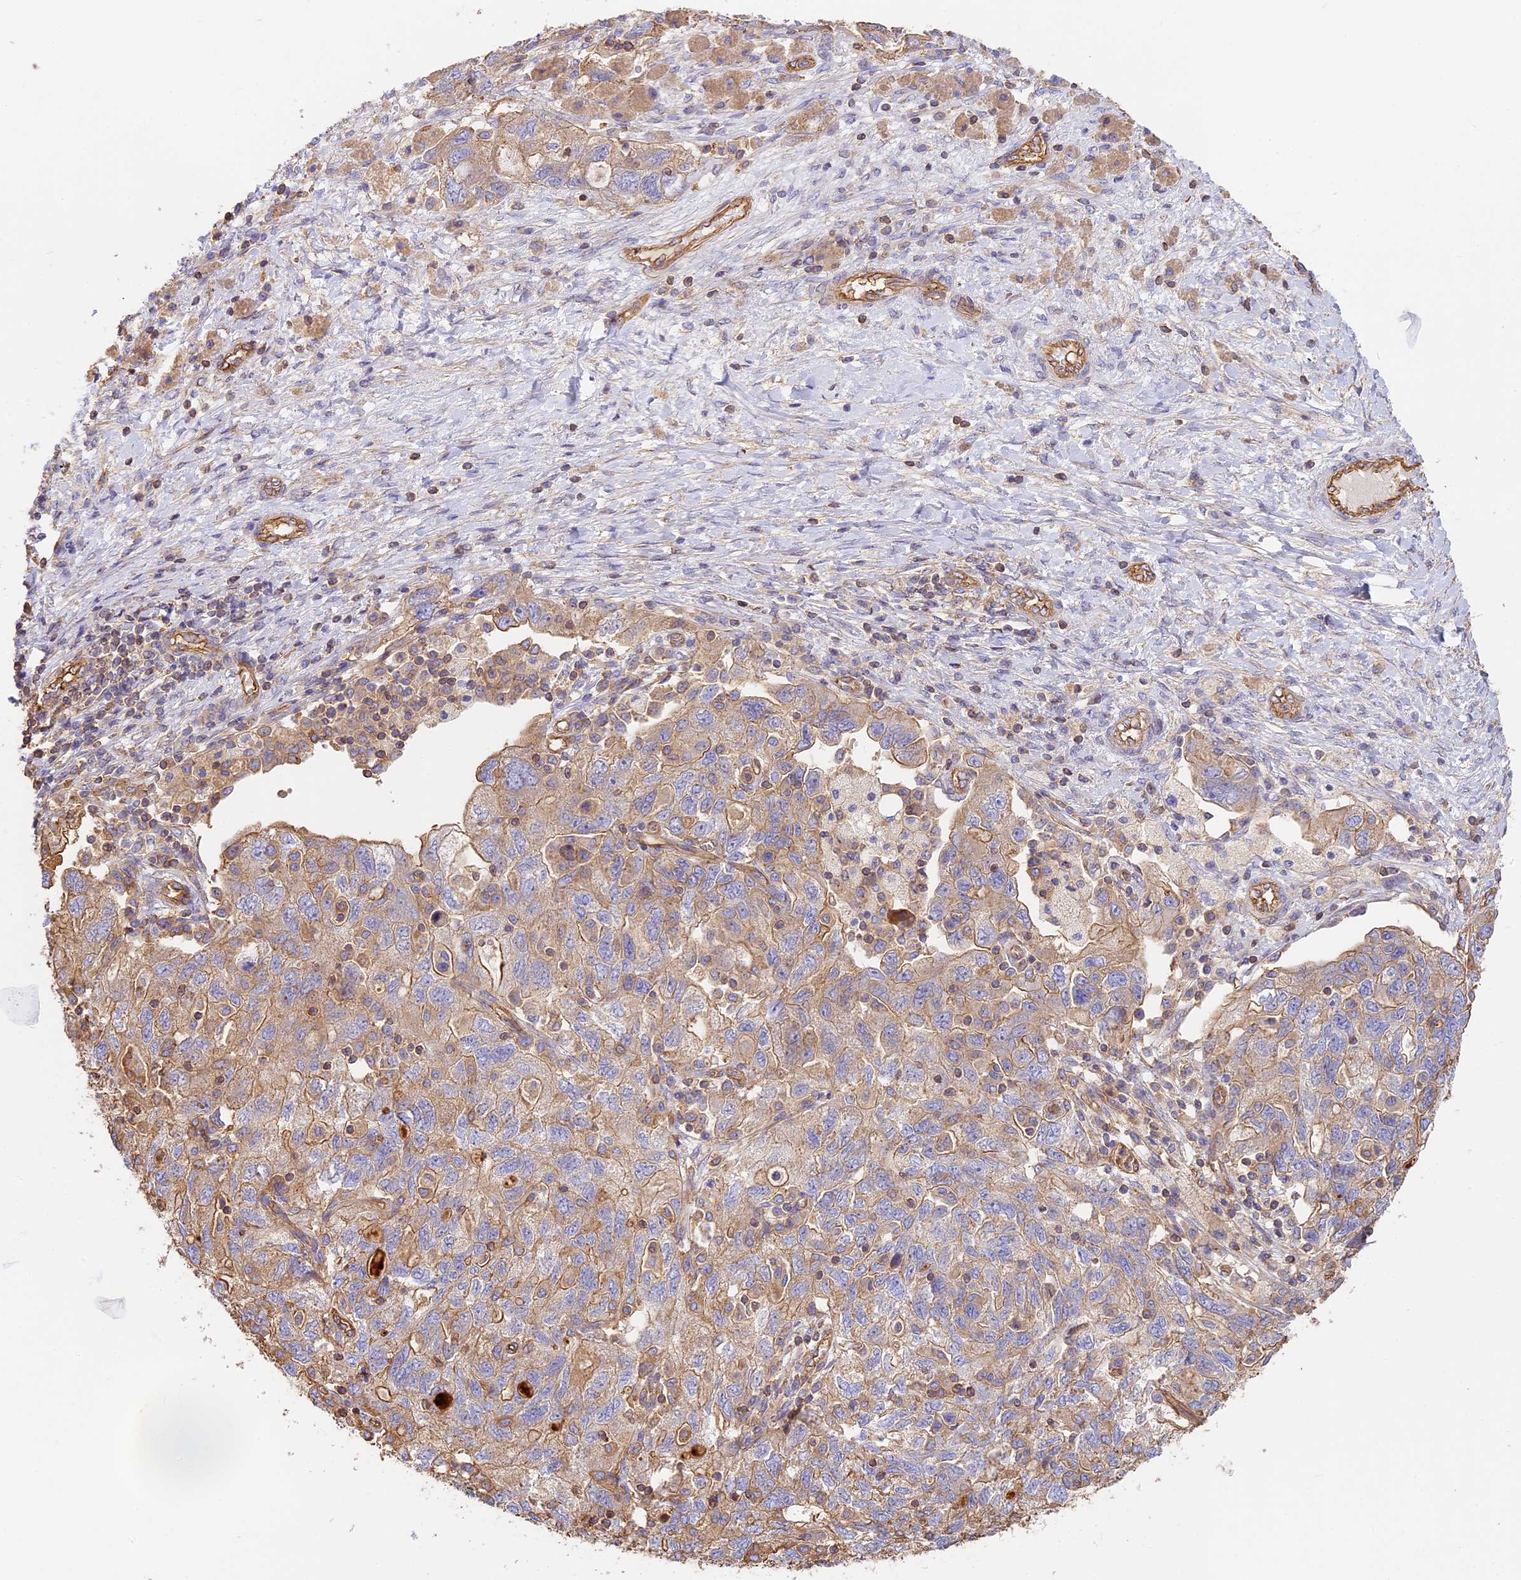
{"staining": {"intensity": "weak", "quantity": ">75%", "location": "cytoplasmic/membranous"}, "tissue": "ovarian cancer", "cell_type": "Tumor cells", "image_type": "cancer", "snomed": [{"axis": "morphology", "description": "Carcinoma, NOS"}, {"axis": "morphology", "description": "Cystadenocarcinoma, serous, NOS"}, {"axis": "topography", "description": "Ovary"}], "caption": "Tumor cells exhibit low levels of weak cytoplasmic/membranous staining in approximately >75% of cells in carcinoma (ovarian). The protein is stained brown, and the nuclei are stained in blue (DAB (3,3'-diaminobenzidine) IHC with brightfield microscopy, high magnification).", "gene": "VPS18", "patient": {"sex": "female", "age": 69}}